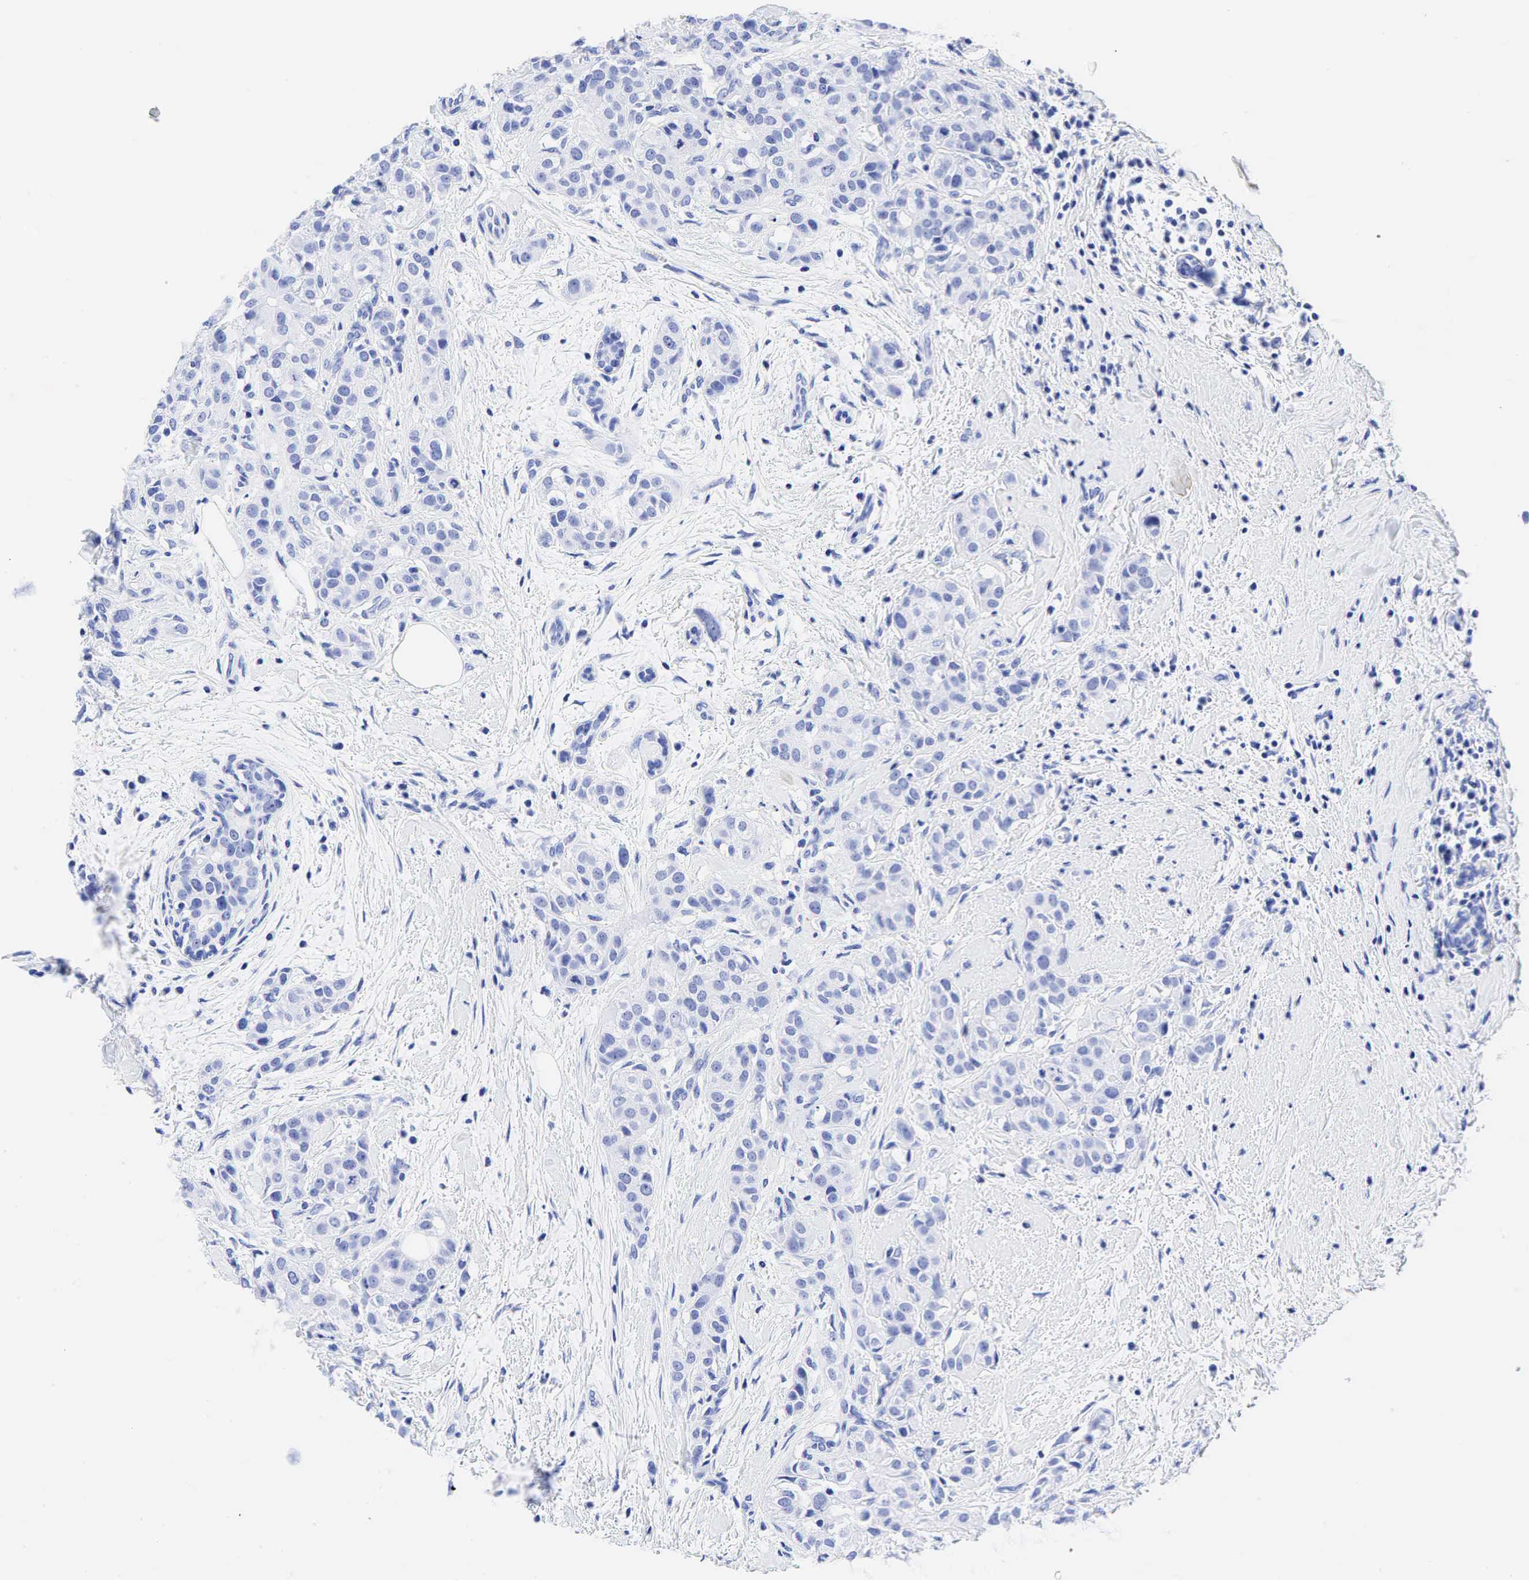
{"staining": {"intensity": "negative", "quantity": "none", "location": "none"}, "tissue": "breast cancer", "cell_type": "Tumor cells", "image_type": "cancer", "snomed": [{"axis": "morphology", "description": "Duct carcinoma"}, {"axis": "topography", "description": "Breast"}], "caption": "The photomicrograph demonstrates no staining of tumor cells in breast cancer. (DAB (3,3'-diaminobenzidine) immunohistochemistry (IHC) visualized using brightfield microscopy, high magnification).", "gene": "CEACAM5", "patient": {"sex": "female", "age": 55}}